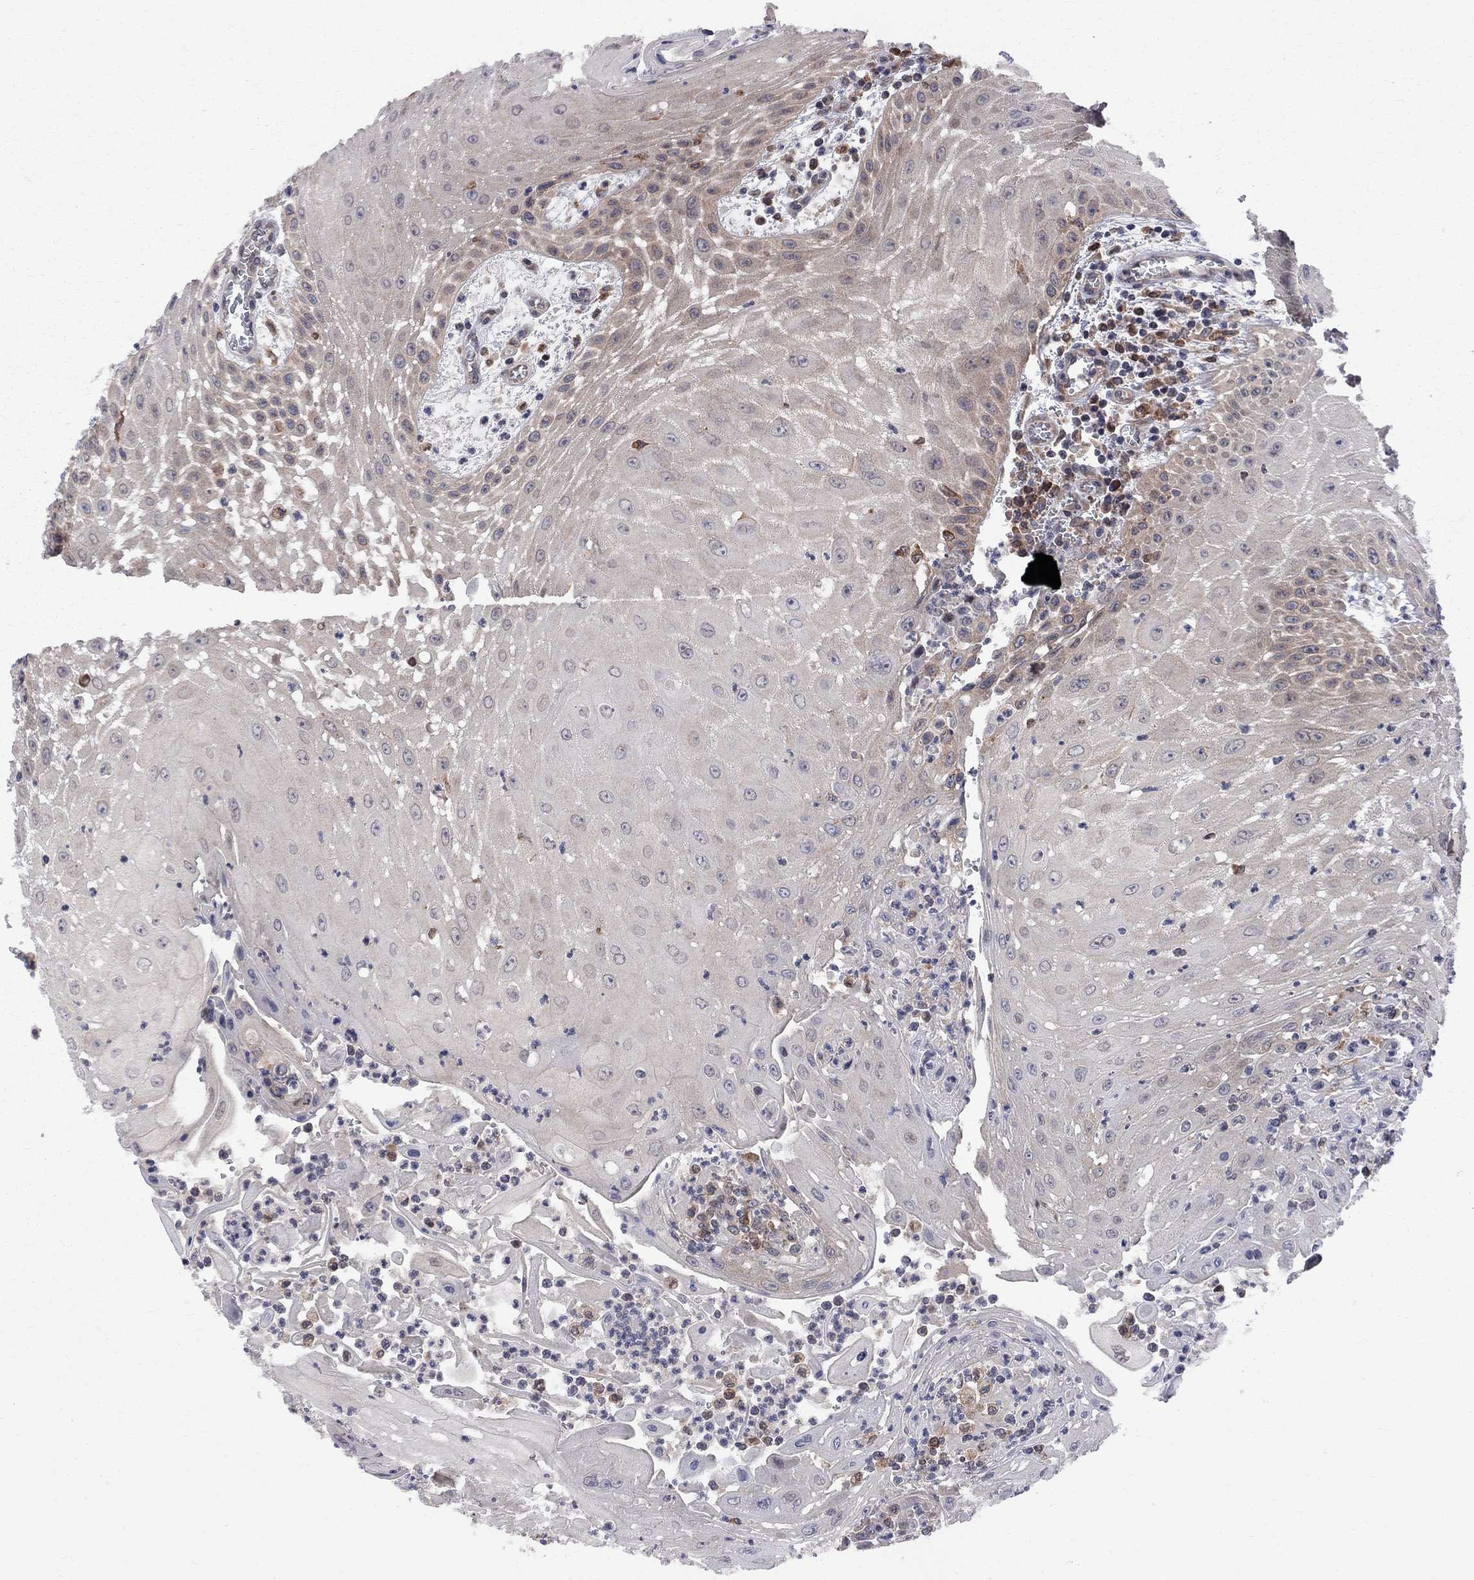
{"staining": {"intensity": "weak", "quantity": "<25%", "location": "cytoplasmic/membranous"}, "tissue": "head and neck cancer", "cell_type": "Tumor cells", "image_type": "cancer", "snomed": [{"axis": "morphology", "description": "Squamous cell carcinoma, NOS"}, {"axis": "topography", "description": "Oral tissue"}, {"axis": "topography", "description": "Head-Neck"}], "caption": "An image of head and neck cancer stained for a protein reveals no brown staining in tumor cells.", "gene": "CNOT11", "patient": {"sex": "male", "age": 58}}